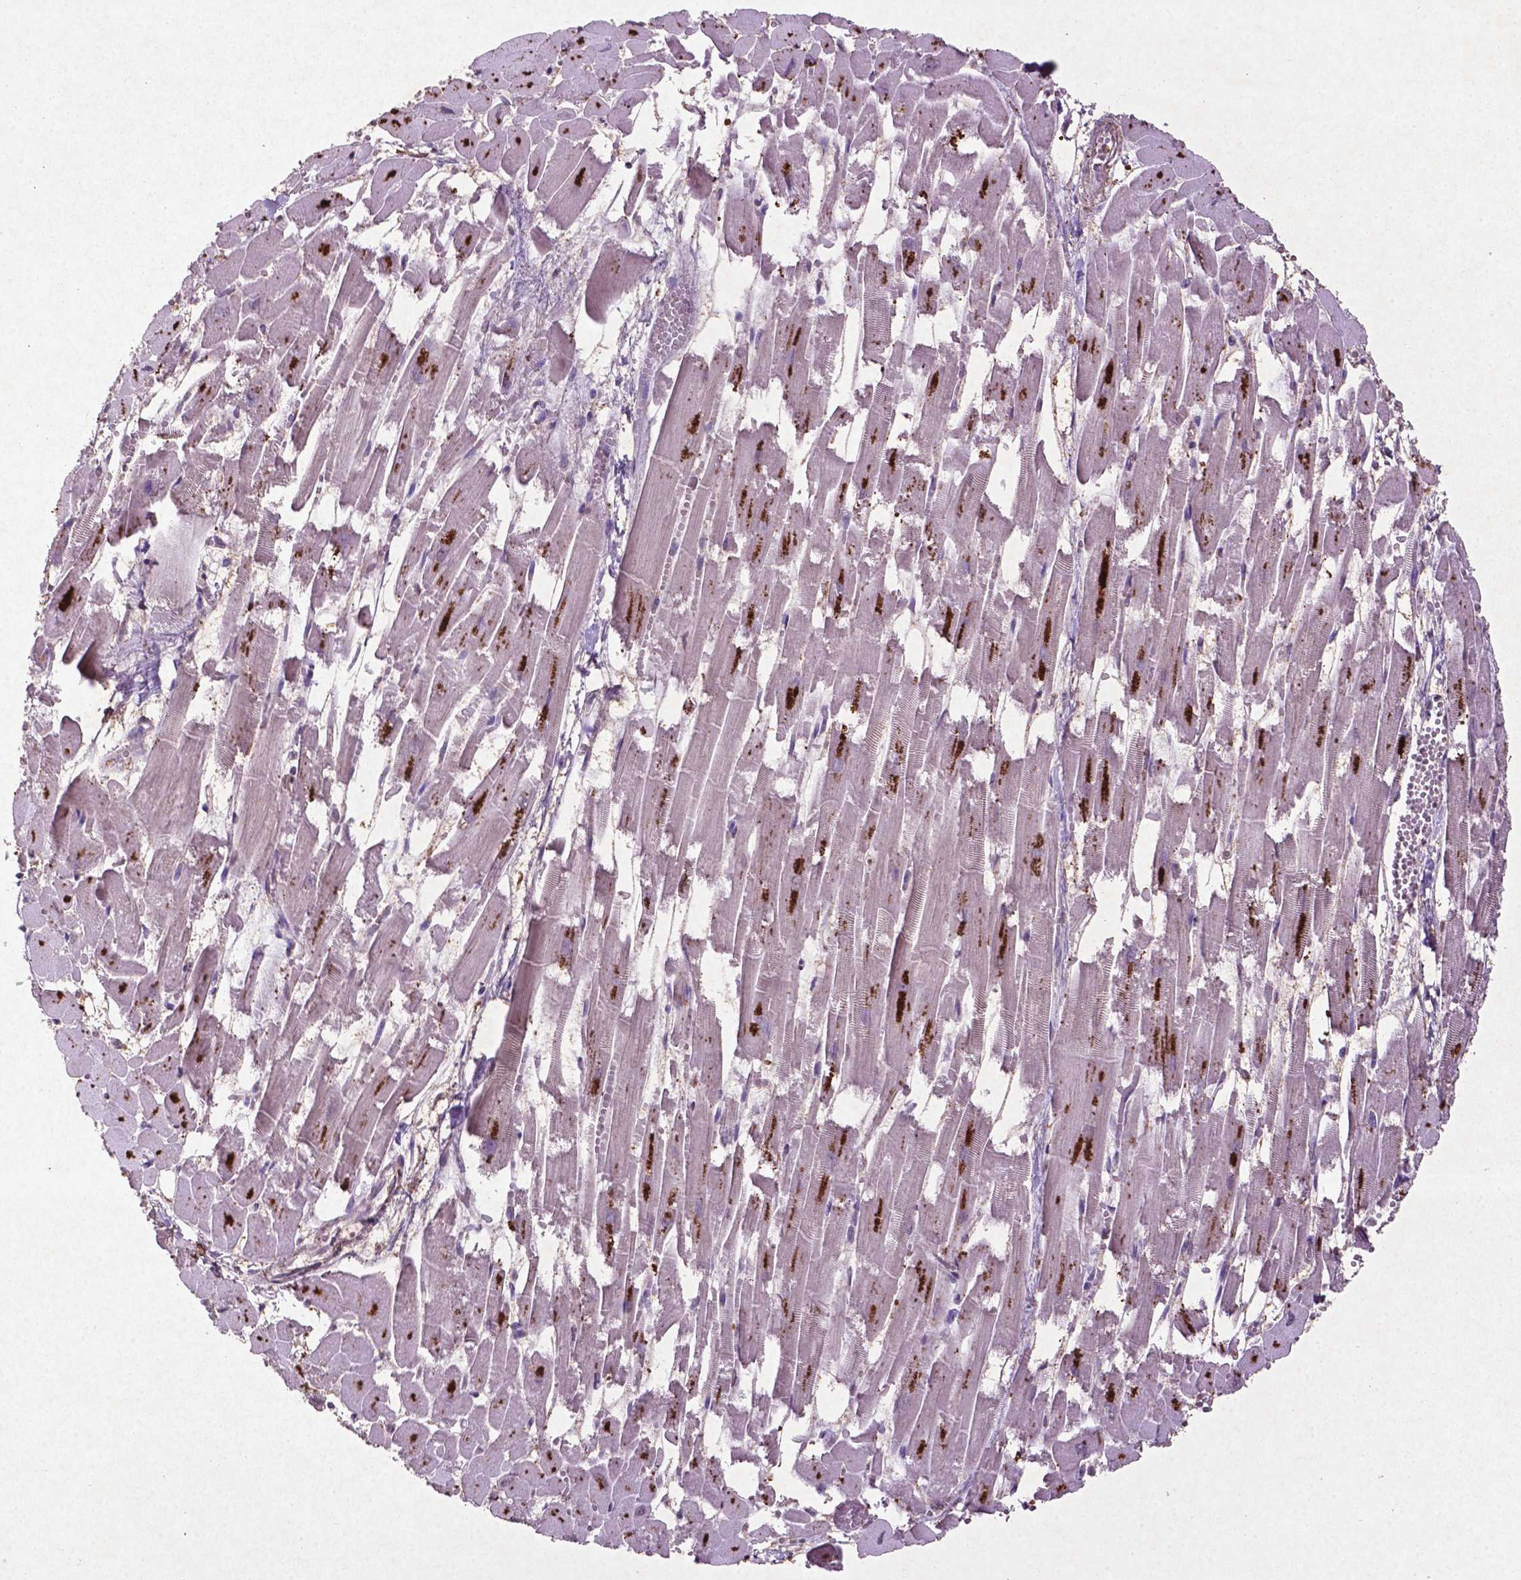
{"staining": {"intensity": "strong", "quantity": "25%-75%", "location": "cytoplasmic/membranous"}, "tissue": "heart muscle", "cell_type": "Cardiomyocytes", "image_type": "normal", "snomed": [{"axis": "morphology", "description": "Normal tissue, NOS"}, {"axis": "topography", "description": "Heart"}], "caption": "Immunohistochemical staining of unremarkable human heart muscle shows high levels of strong cytoplasmic/membranous staining in approximately 25%-75% of cardiomyocytes. Immunohistochemistry stains the protein of interest in brown and the nuclei are stained blue.", "gene": "MTOR", "patient": {"sex": "female", "age": 52}}